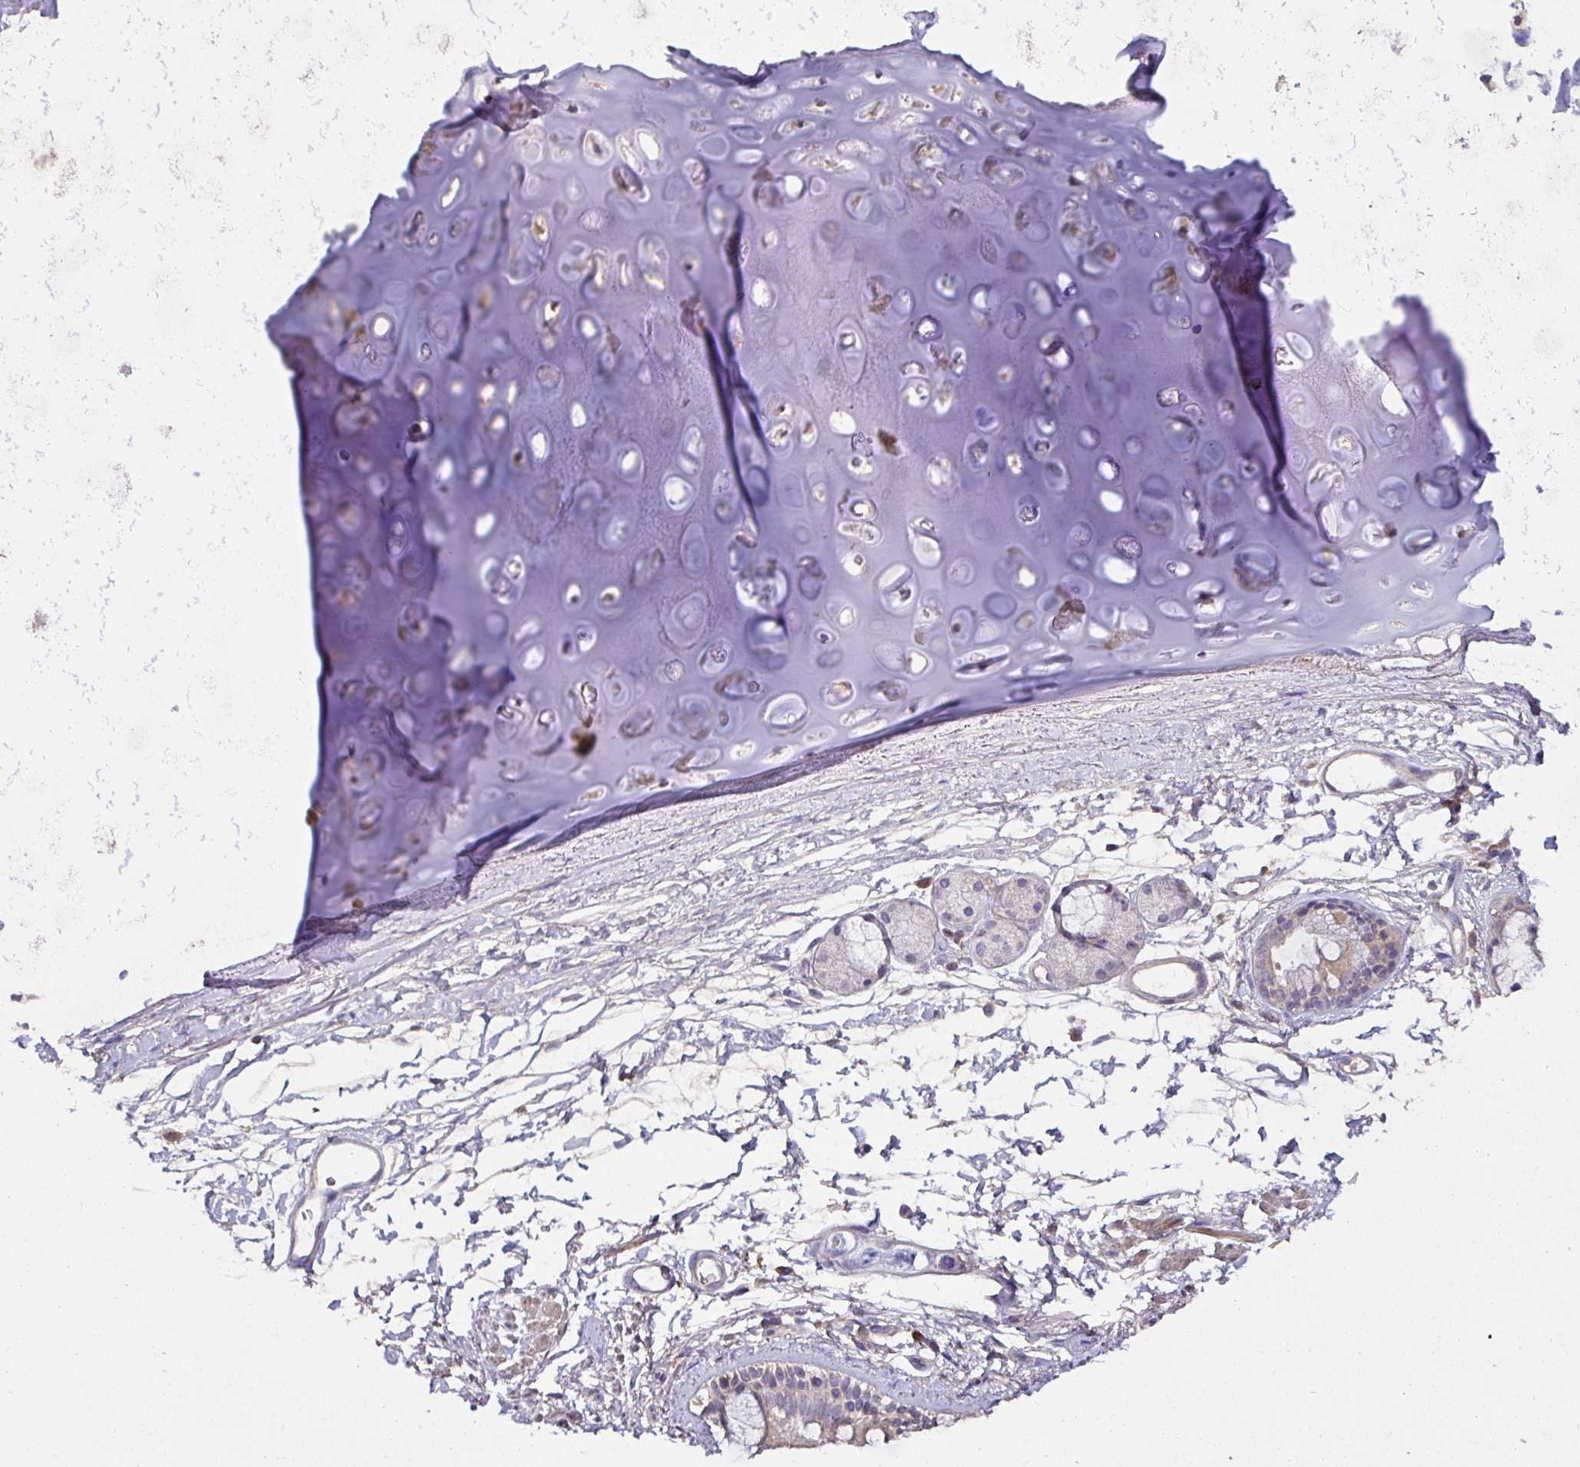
{"staining": {"intensity": "negative", "quantity": "none", "location": "none"}, "tissue": "bronchus", "cell_type": "Respiratory epithelial cells", "image_type": "normal", "snomed": [{"axis": "morphology", "description": "Normal tissue, NOS"}, {"axis": "topography", "description": "Lymph node"}, {"axis": "topography", "description": "Cartilage tissue"}, {"axis": "topography", "description": "Bronchus"}], "caption": "This is an IHC image of benign human bronchus. There is no expression in respiratory epithelial cells.", "gene": "AEBP2", "patient": {"sex": "female", "age": 70}}